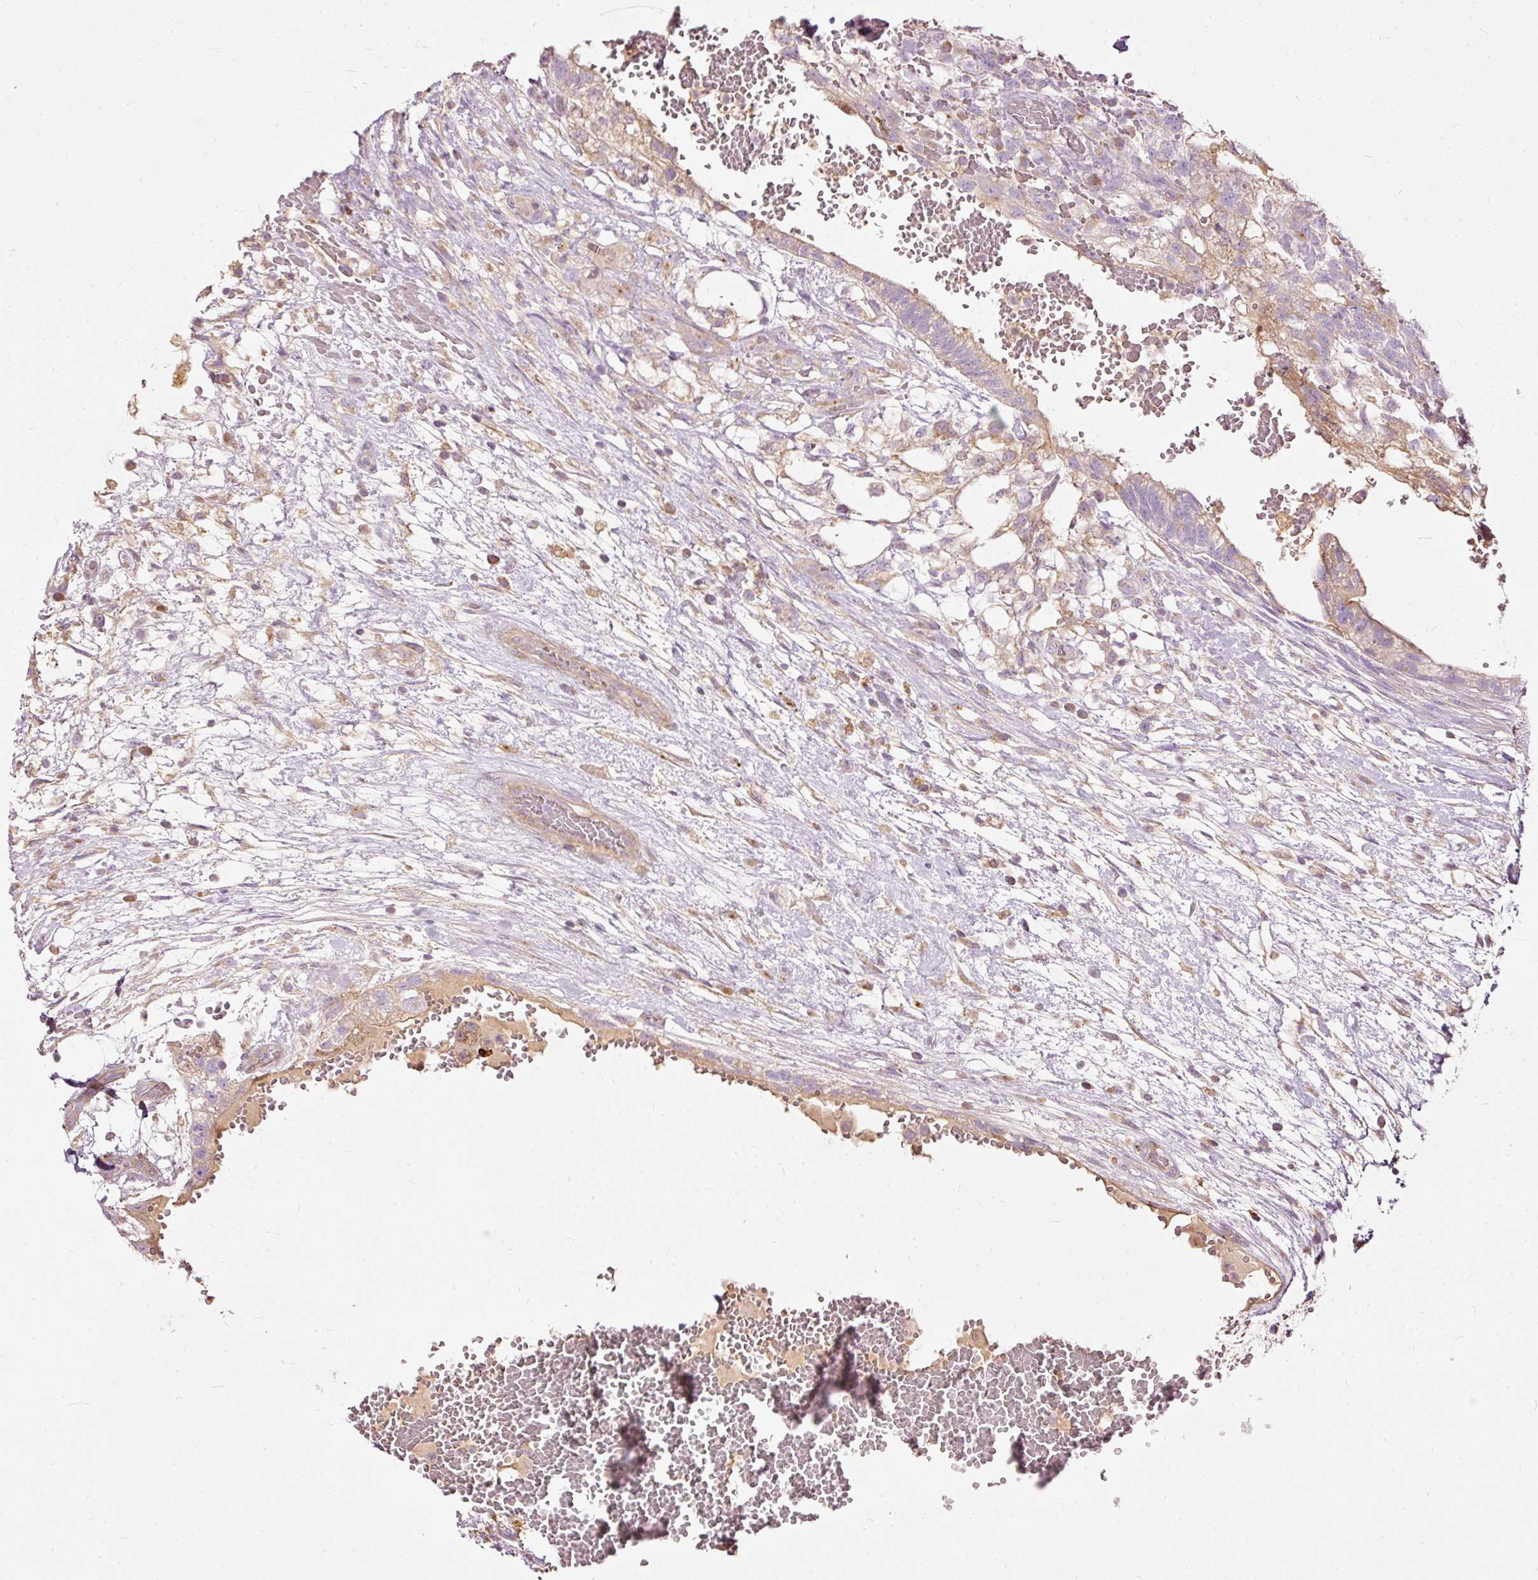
{"staining": {"intensity": "strong", "quantity": "25%-75%", "location": "cytoplasmic/membranous"}, "tissue": "testis cancer", "cell_type": "Tumor cells", "image_type": "cancer", "snomed": [{"axis": "morphology", "description": "Normal tissue, NOS"}, {"axis": "morphology", "description": "Carcinoma, Embryonal, NOS"}, {"axis": "topography", "description": "Testis"}], "caption": "Immunohistochemistry (IHC) of human testis cancer (embryonal carcinoma) exhibits high levels of strong cytoplasmic/membranous positivity in about 25%-75% of tumor cells.", "gene": "PAQR9", "patient": {"sex": "male", "age": 32}}